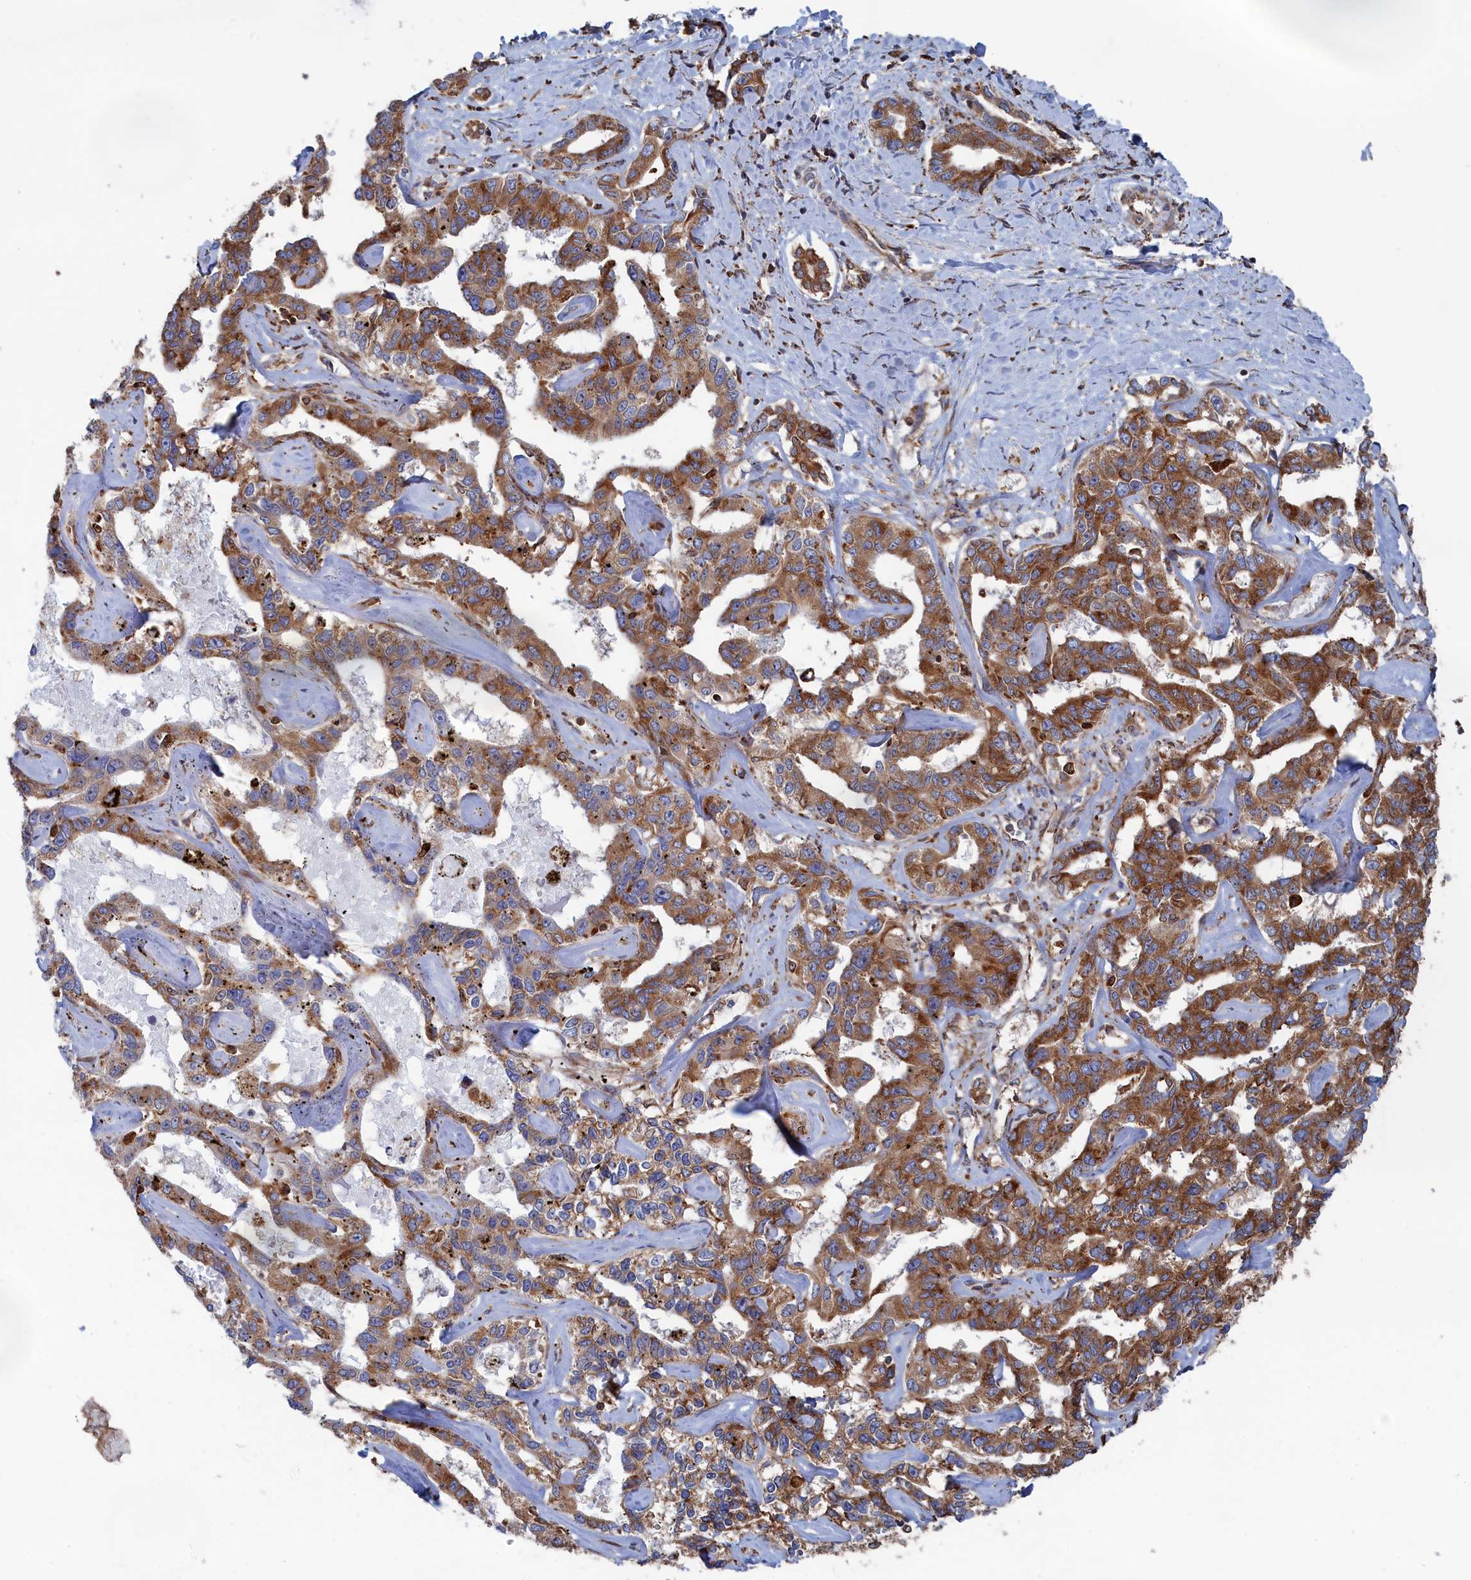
{"staining": {"intensity": "moderate", "quantity": ">75%", "location": "cytoplasmic/membranous"}, "tissue": "liver cancer", "cell_type": "Tumor cells", "image_type": "cancer", "snomed": [{"axis": "morphology", "description": "Cholangiocarcinoma"}, {"axis": "topography", "description": "Liver"}], "caption": "IHC photomicrograph of human liver cancer (cholangiocarcinoma) stained for a protein (brown), which demonstrates medium levels of moderate cytoplasmic/membranous expression in about >75% of tumor cells.", "gene": "BPIFB6", "patient": {"sex": "male", "age": 59}}